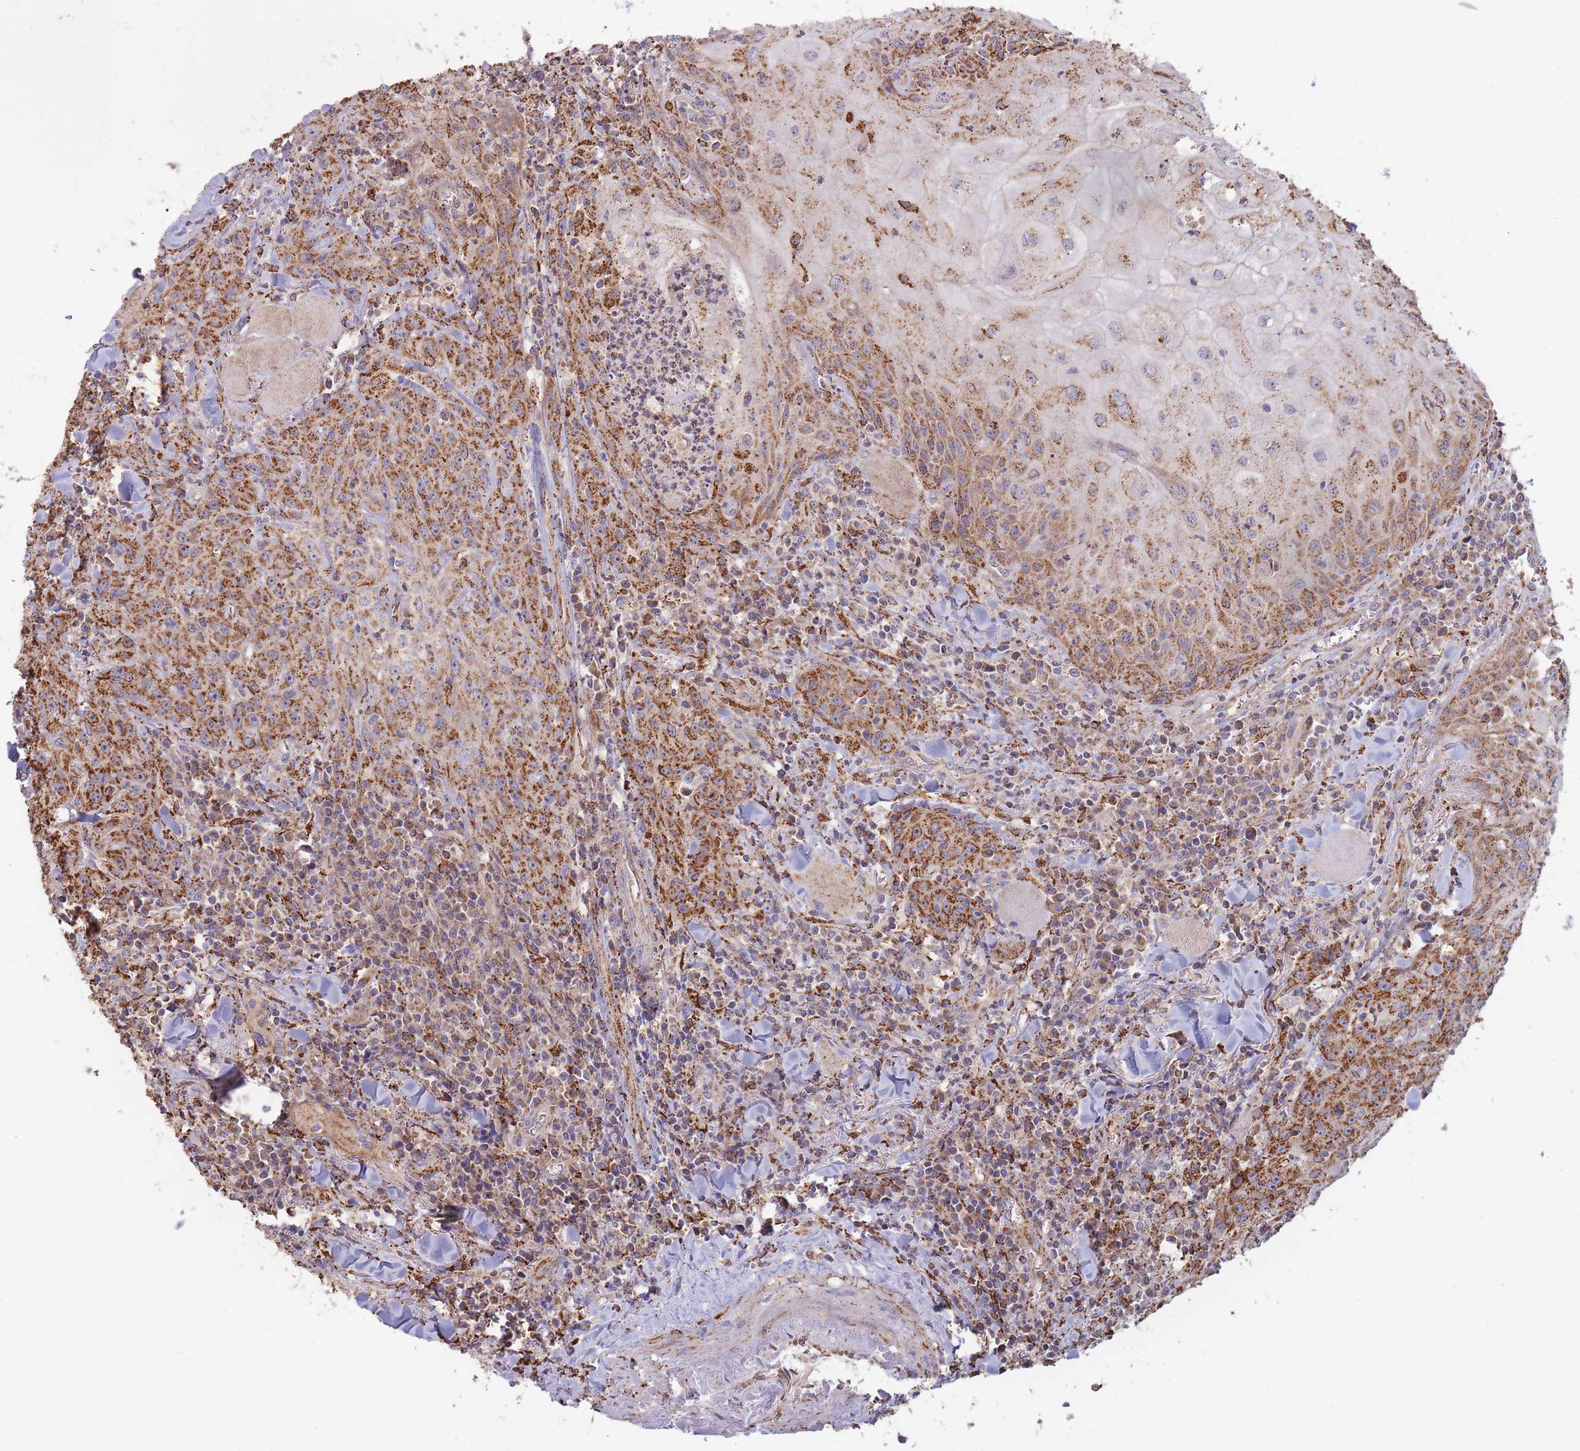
{"staining": {"intensity": "strong", "quantity": ">75%", "location": "cytoplasmic/membranous"}, "tissue": "head and neck cancer", "cell_type": "Tumor cells", "image_type": "cancer", "snomed": [{"axis": "morphology", "description": "Normal tissue, NOS"}, {"axis": "morphology", "description": "Squamous cell carcinoma, NOS"}, {"axis": "topography", "description": "Oral tissue"}, {"axis": "topography", "description": "Head-Neck"}], "caption": "Head and neck squamous cell carcinoma tissue exhibits strong cytoplasmic/membranous positivity in approximately >75% of tumor cells", "gene": "MRPL17", "patient": {"sex": "female", "age": 70}}